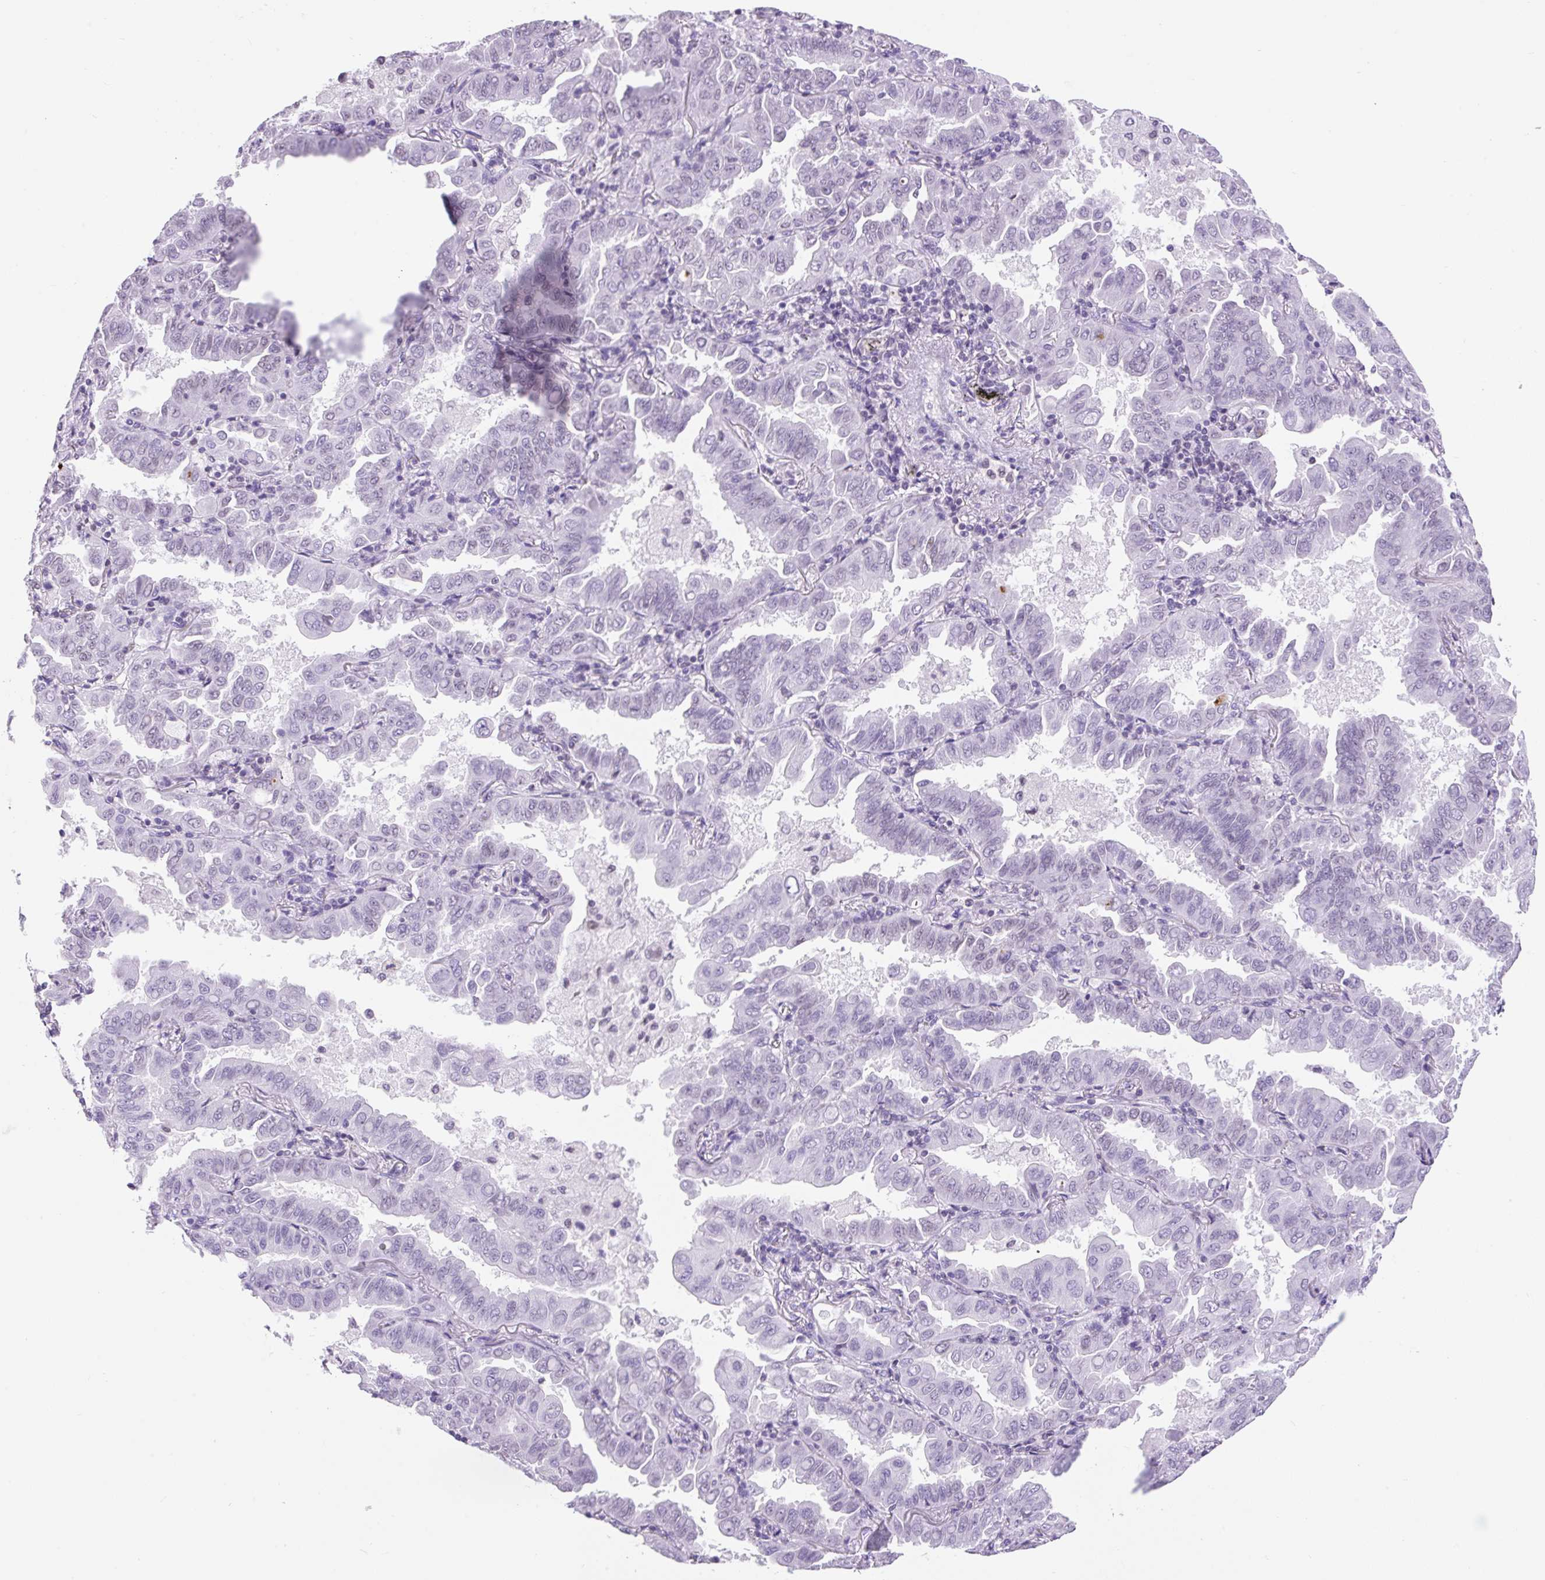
{"staining": {"intensity": "weak", "quantity": "<25%", "location": "cytoplasmic/membranous,nuclear"}, "tissue": "lung cancer", "cell_type": "Tumor cells", "image_type": "cancer", "snomed": [{"axis": "morphology", "description": "Adenocarcinoma, NOS"}, {"axis": "topography", "description": "Lung"}], "caption": "Immunohistochemistry micrograph of neoplastic tissue: lung cancer (adenocarcinoma) stained with DAB (3,3'-diaminobenzidine) exhibits no significant protein positivity in tumor cells.", "gene": "VPREB1", "patient": {"sex": "male", "age": 64}}